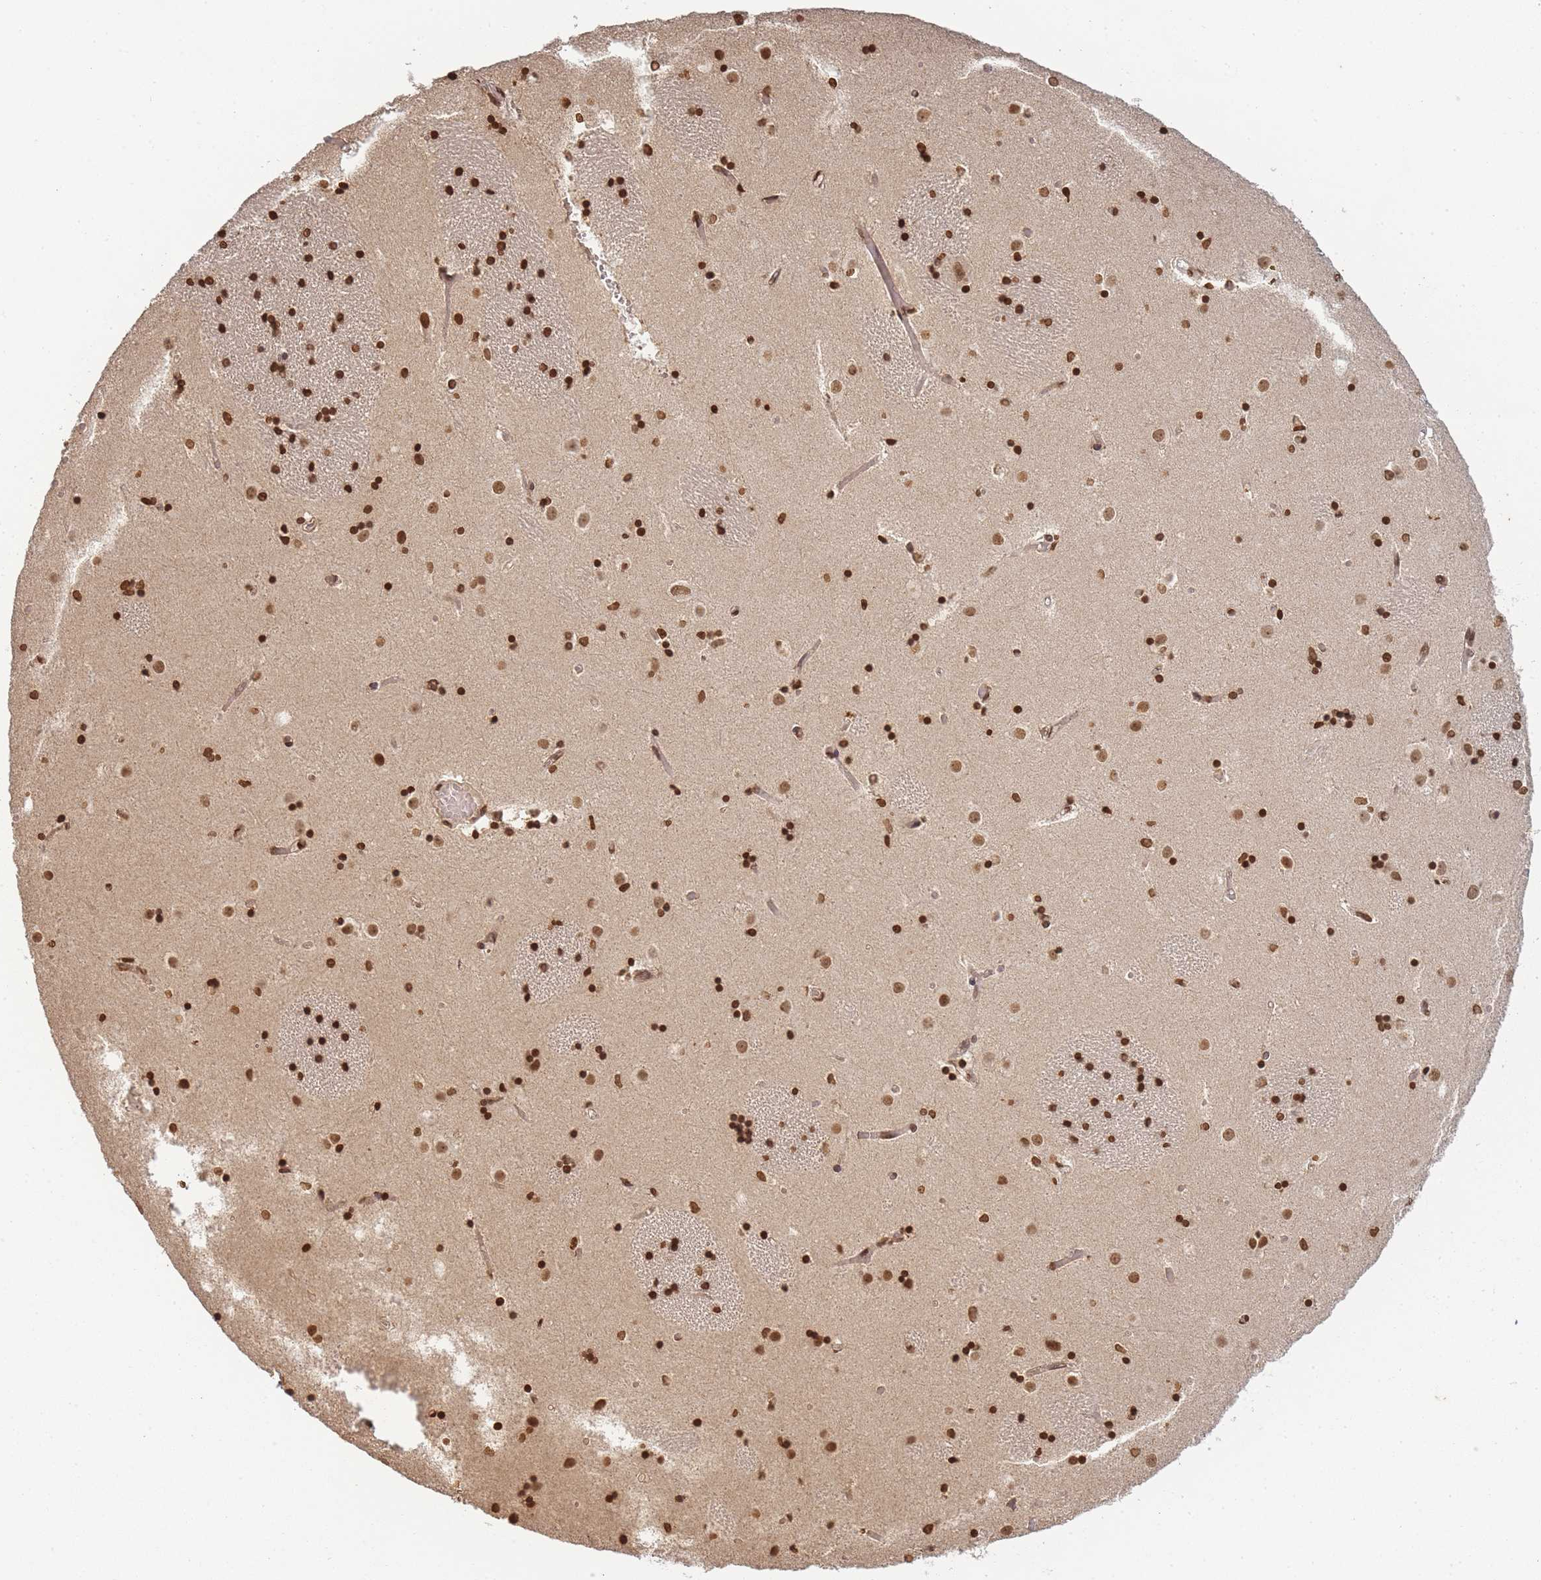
{"staining": {"intensity": "strong", "quantity": ">75%", "location": "nuclear"}, "tissue": "caudate", "cell_type": "Glial cells", "image_type": "normal", "snomed": [{"axis": "morphology", "description": "Normal tissue, NOS"}, {"axis": "topography", "description": "Lateral ventricle wall"}], "caption": "Protein staining of unremarkable caudate demonstrates strong nuclear expression in approximately >75% of glial cells.", "gene": "WWTR1", "patient": {"sex": "female", "age": 52}}